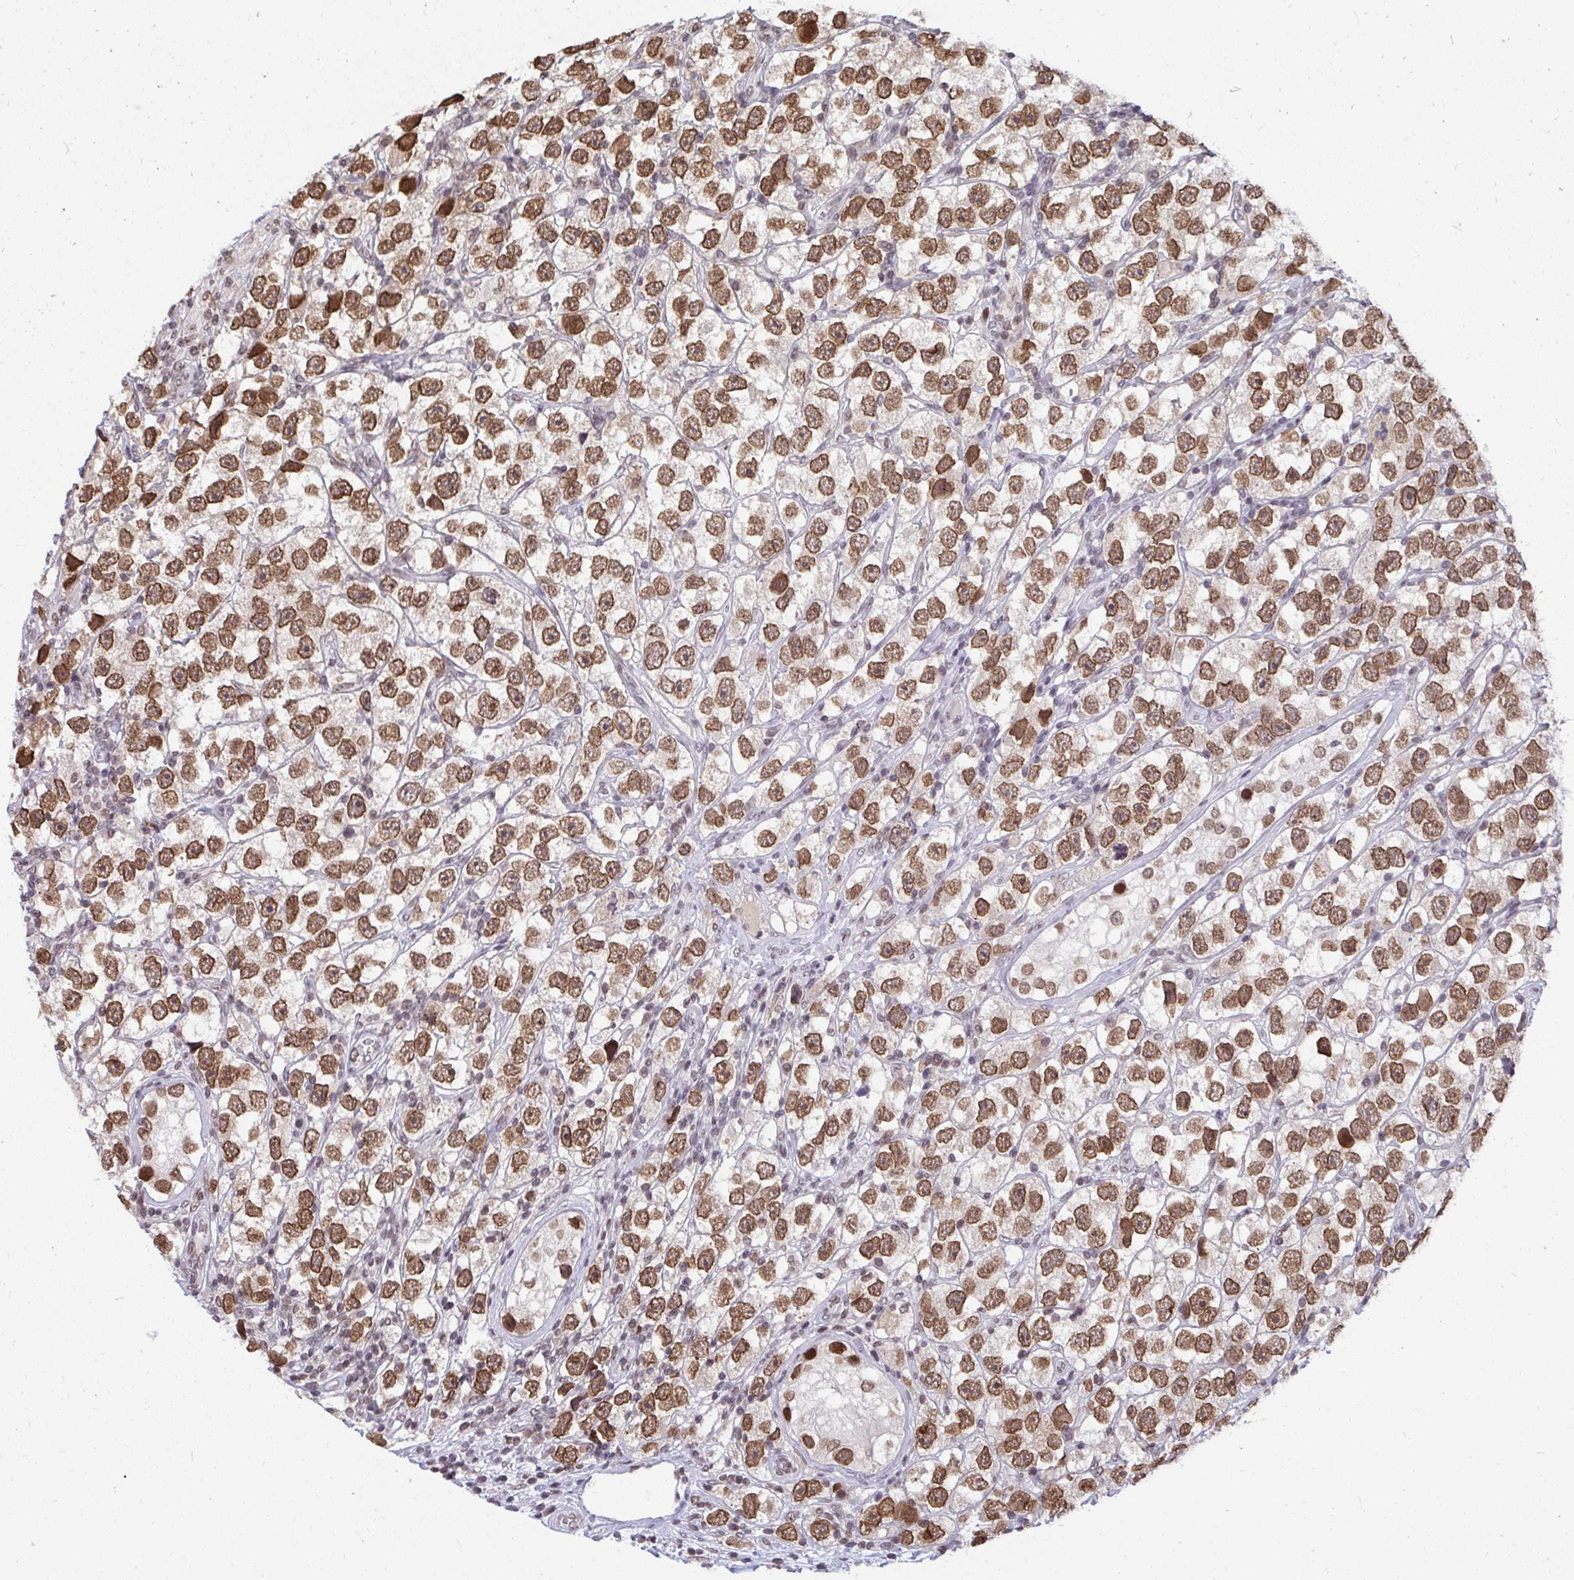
{"staining": {"intensity": "moderate", "quantity": ">75%", "location": "nuclear"}, "tissue": "testis cancer", "cell_type": "Tumor cells", "image_type": "cancer", "snomed": [{"axis": "morphology", "description": "Seminoma, NOS"}, {"axis": "topography", "description": "Testis"}], "caption": "This is a histology image of immunohistochemistry staining of testis seminoma, which shows moderate expression in the nuclear of tumor cells.", "gene": "JPT1", "patient": {"sex": "male", "age": 26}}